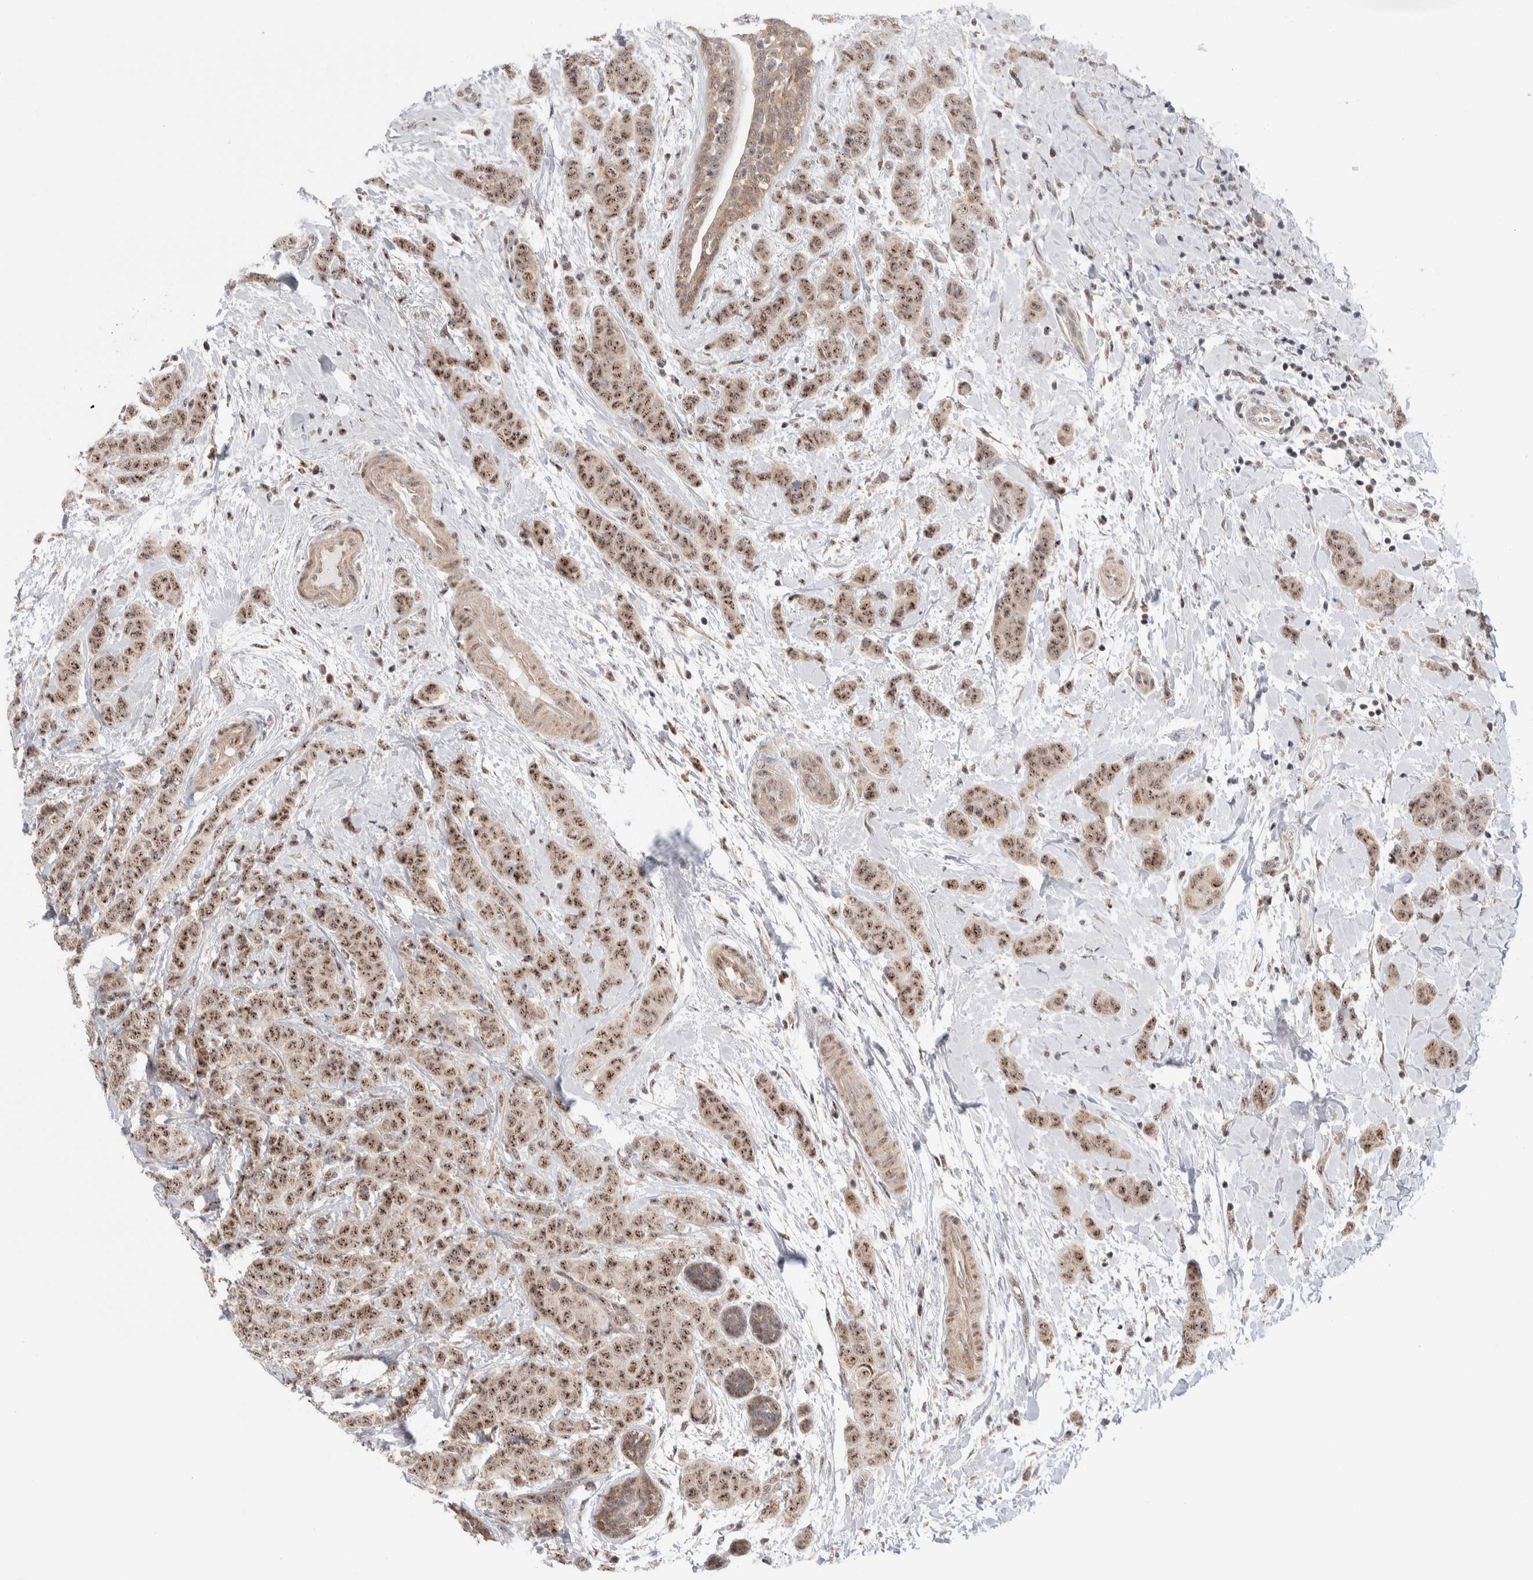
{"staining": {"intensity": "moderate", "quantity": ">75%", "location": "nuclear"}, "tissue": "breast cancer", "cell_type": "Tumor cells", "image_type": "cancer", "snomed": [{"axis": "morphology", "description": "Normal tissue, NOS"}, {"axis": "morphology", "description": "Duct carcinoma"}, {"axis": "topography", "description": "Breast"}], "caption": "A medium amount of moderate nuclear positivity is seen in approximately >75% of tumor cells in invasive ductal carcinoma (breast) tissue. (DAB (3,3'-diaminobenzidine) IHC with brightfield microscopy, high magnification).", "gene": "ZNF695", "patient": {"sex": "female", "age": 40}}